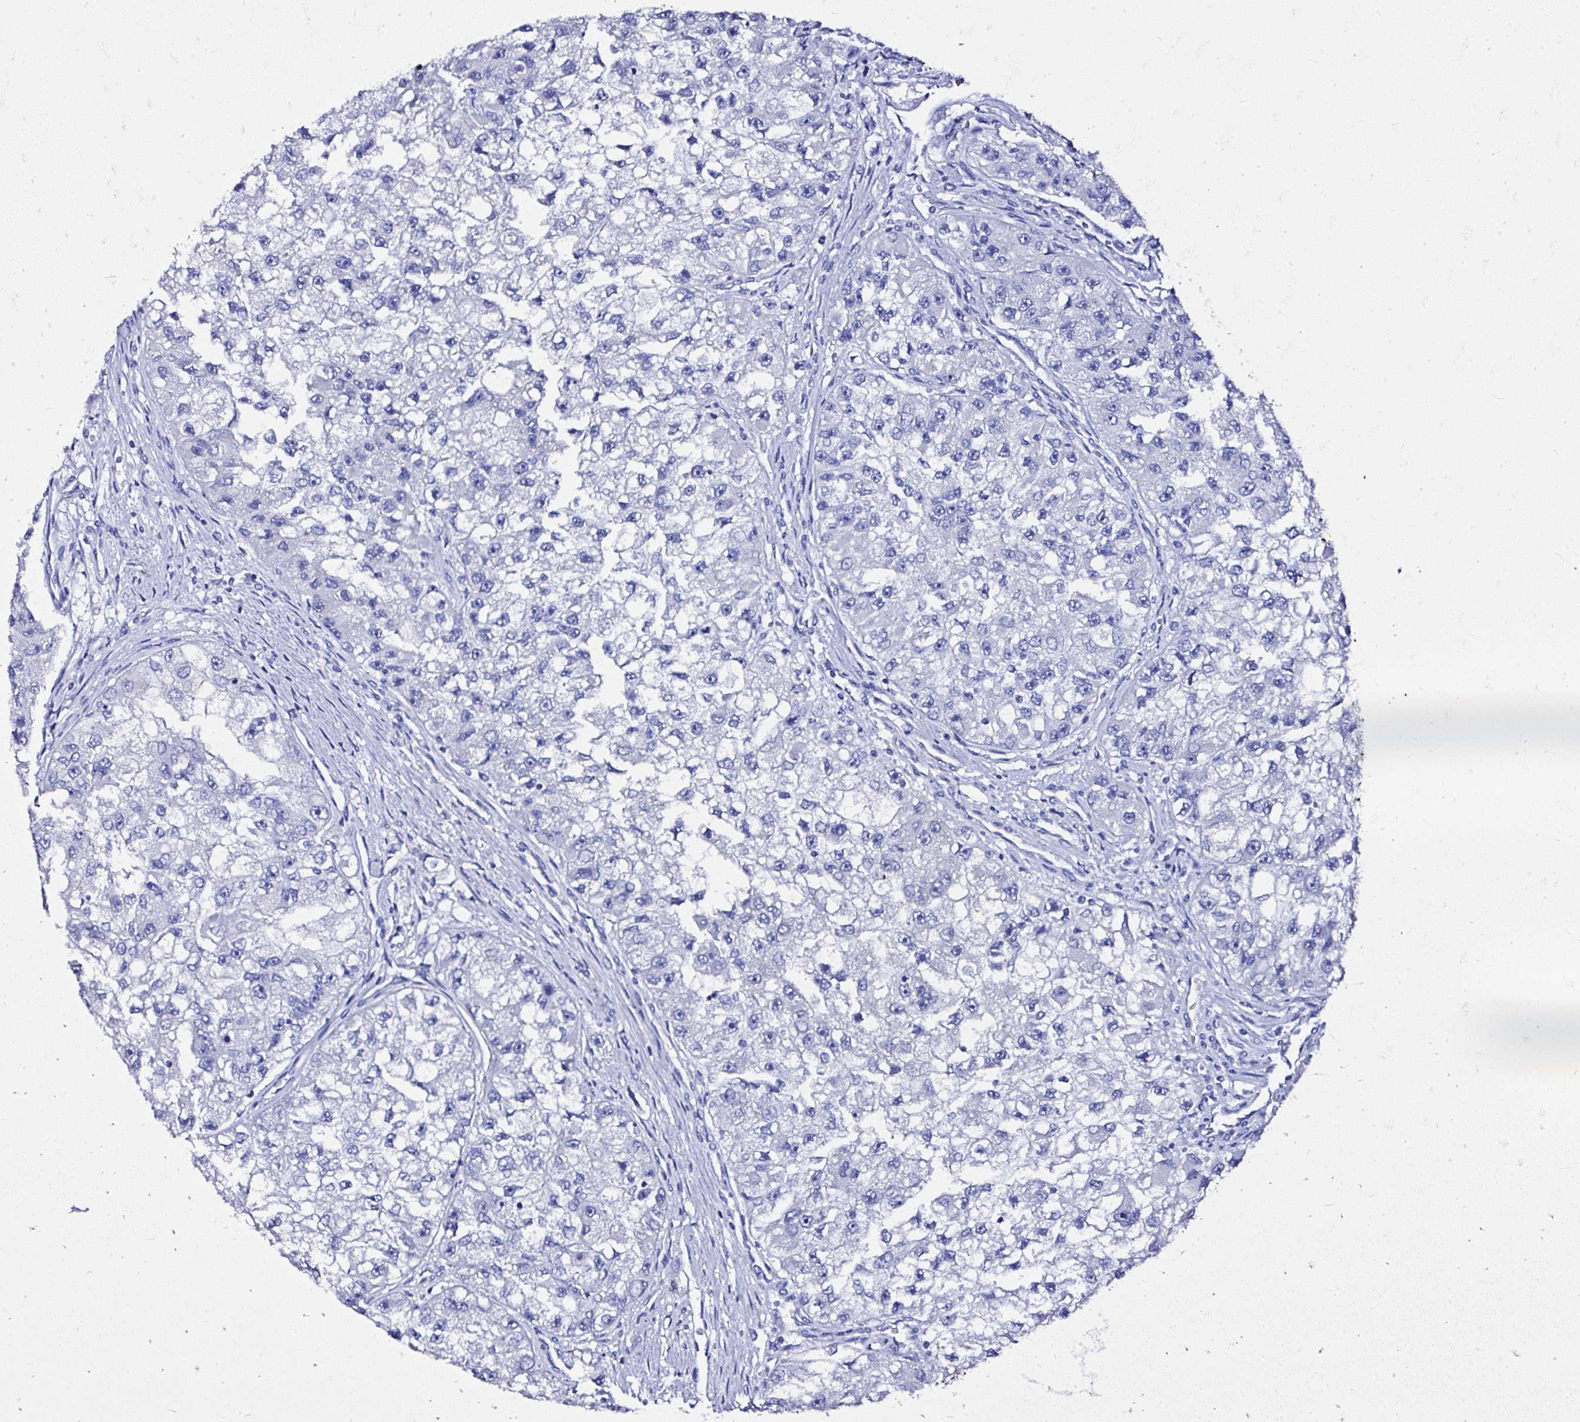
{"staining": {"intensity": "negative", "quantity": "none", "location": "none"}, "tissue": "renal cancer", "cell_type": "Tumor cells", "image_type": "cancer", "snomed": [{"axis": "morphology", "description": "Adenocarcinoma, NOS"}, {"axis": "topography", "description": "Kidney"}], "caption": "Immunohistochemistry (IHC) micrograph of neoplastic tissue: adenocarcinoma (renal) stained with DAB demonstrates no significant protein expression in tumor cells.", "gene": "ATP2A1", "patient": {"sex": "male", "age": 63}}